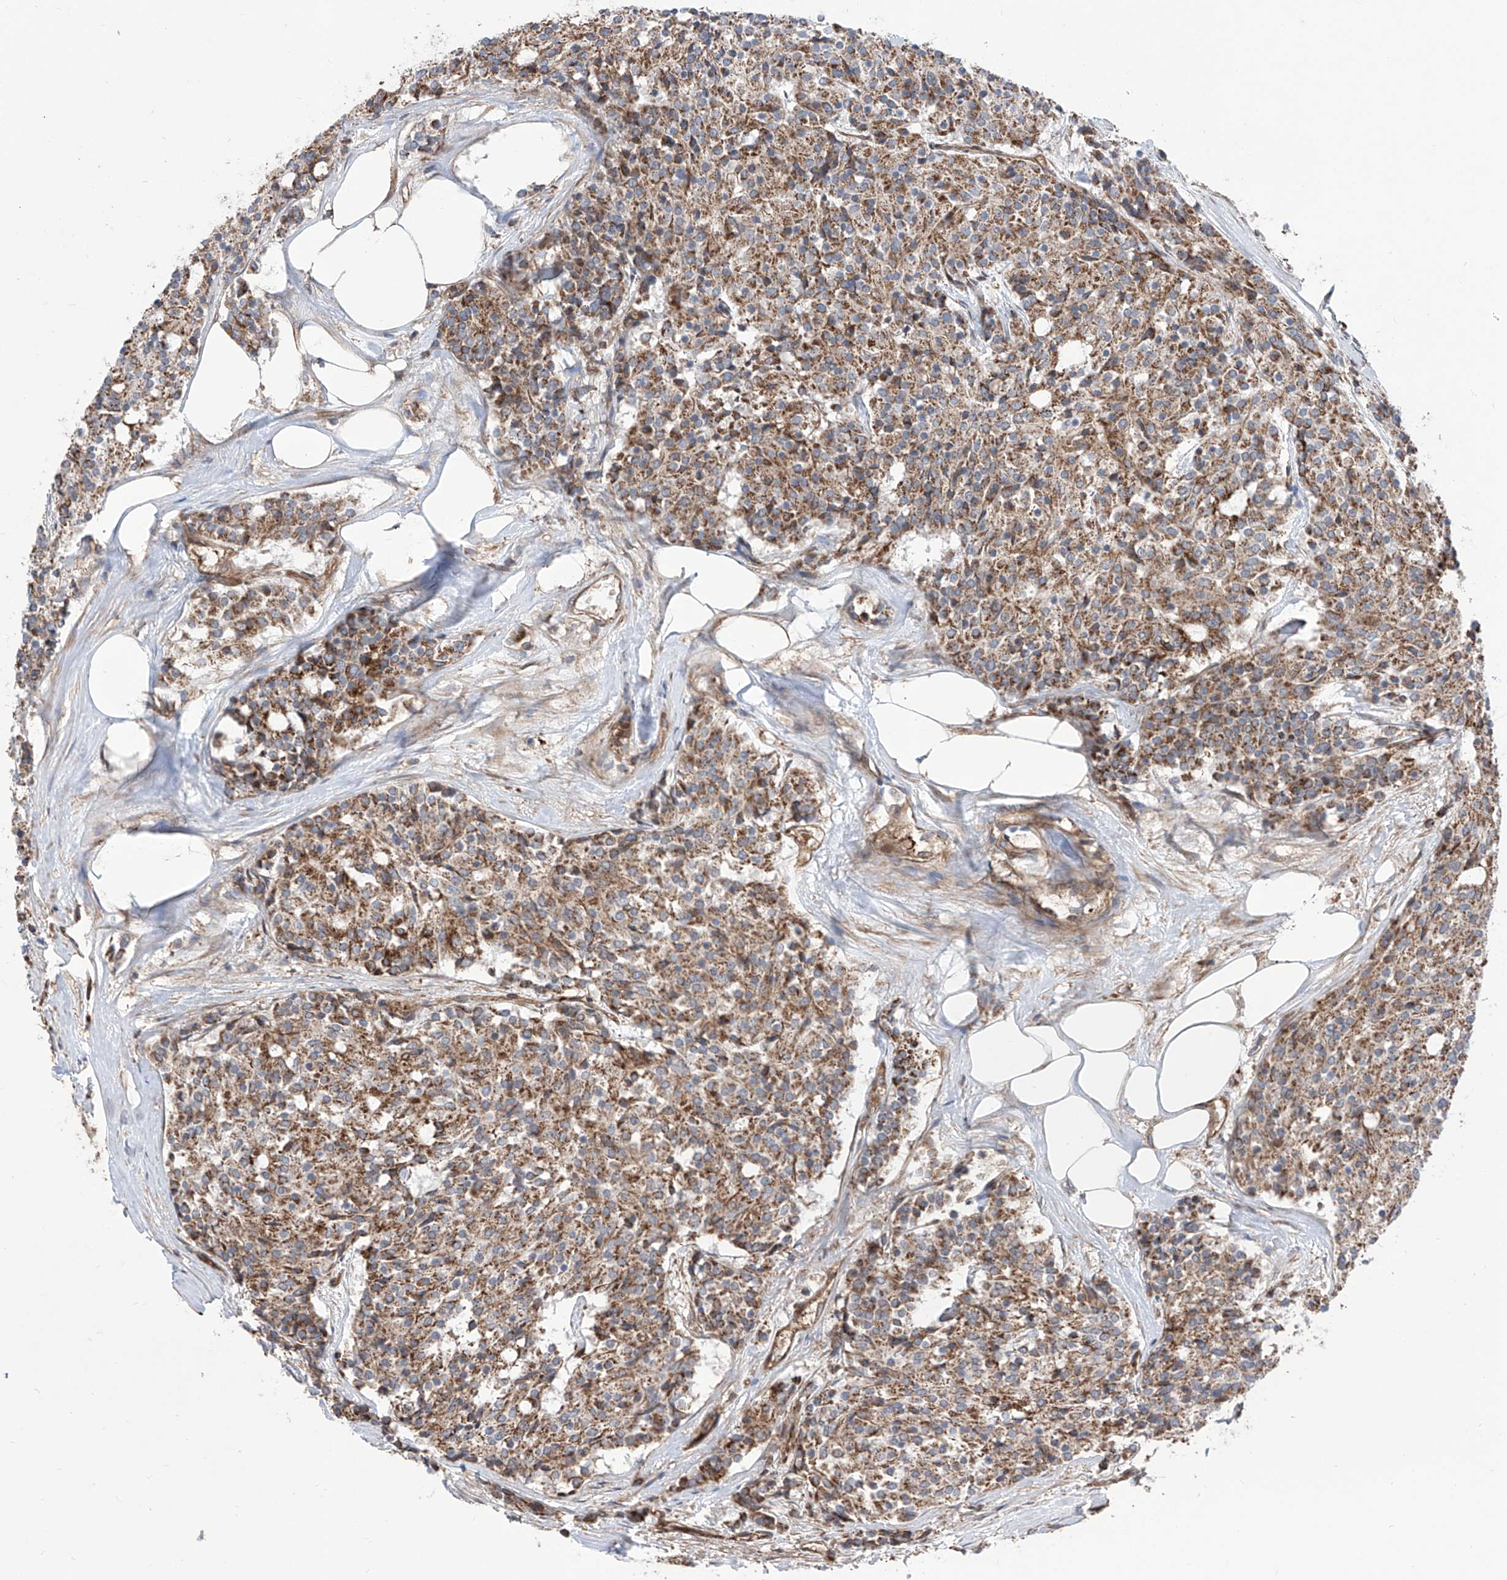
{"staining": {"intensity": "moderate", "quantity": ">75%", "location": "cytoplasmic/membranous"}, "tissue": "carcinoid", "cell_type": "Tumor cells", "image_type": "cancer", "snomed": [{"axis": "morphology", "description": "Carcinoid, malignant, NOS"}, {"axis": "topography", "description": "Pancreas"}], "caption": "Protein expression analysis of carcinoid exhibits moderate cytoplasmic/membranous expression in about >75% of tumor cells.", "gene": "APAF1", "patient": {"sex": "female", "age": 54}}